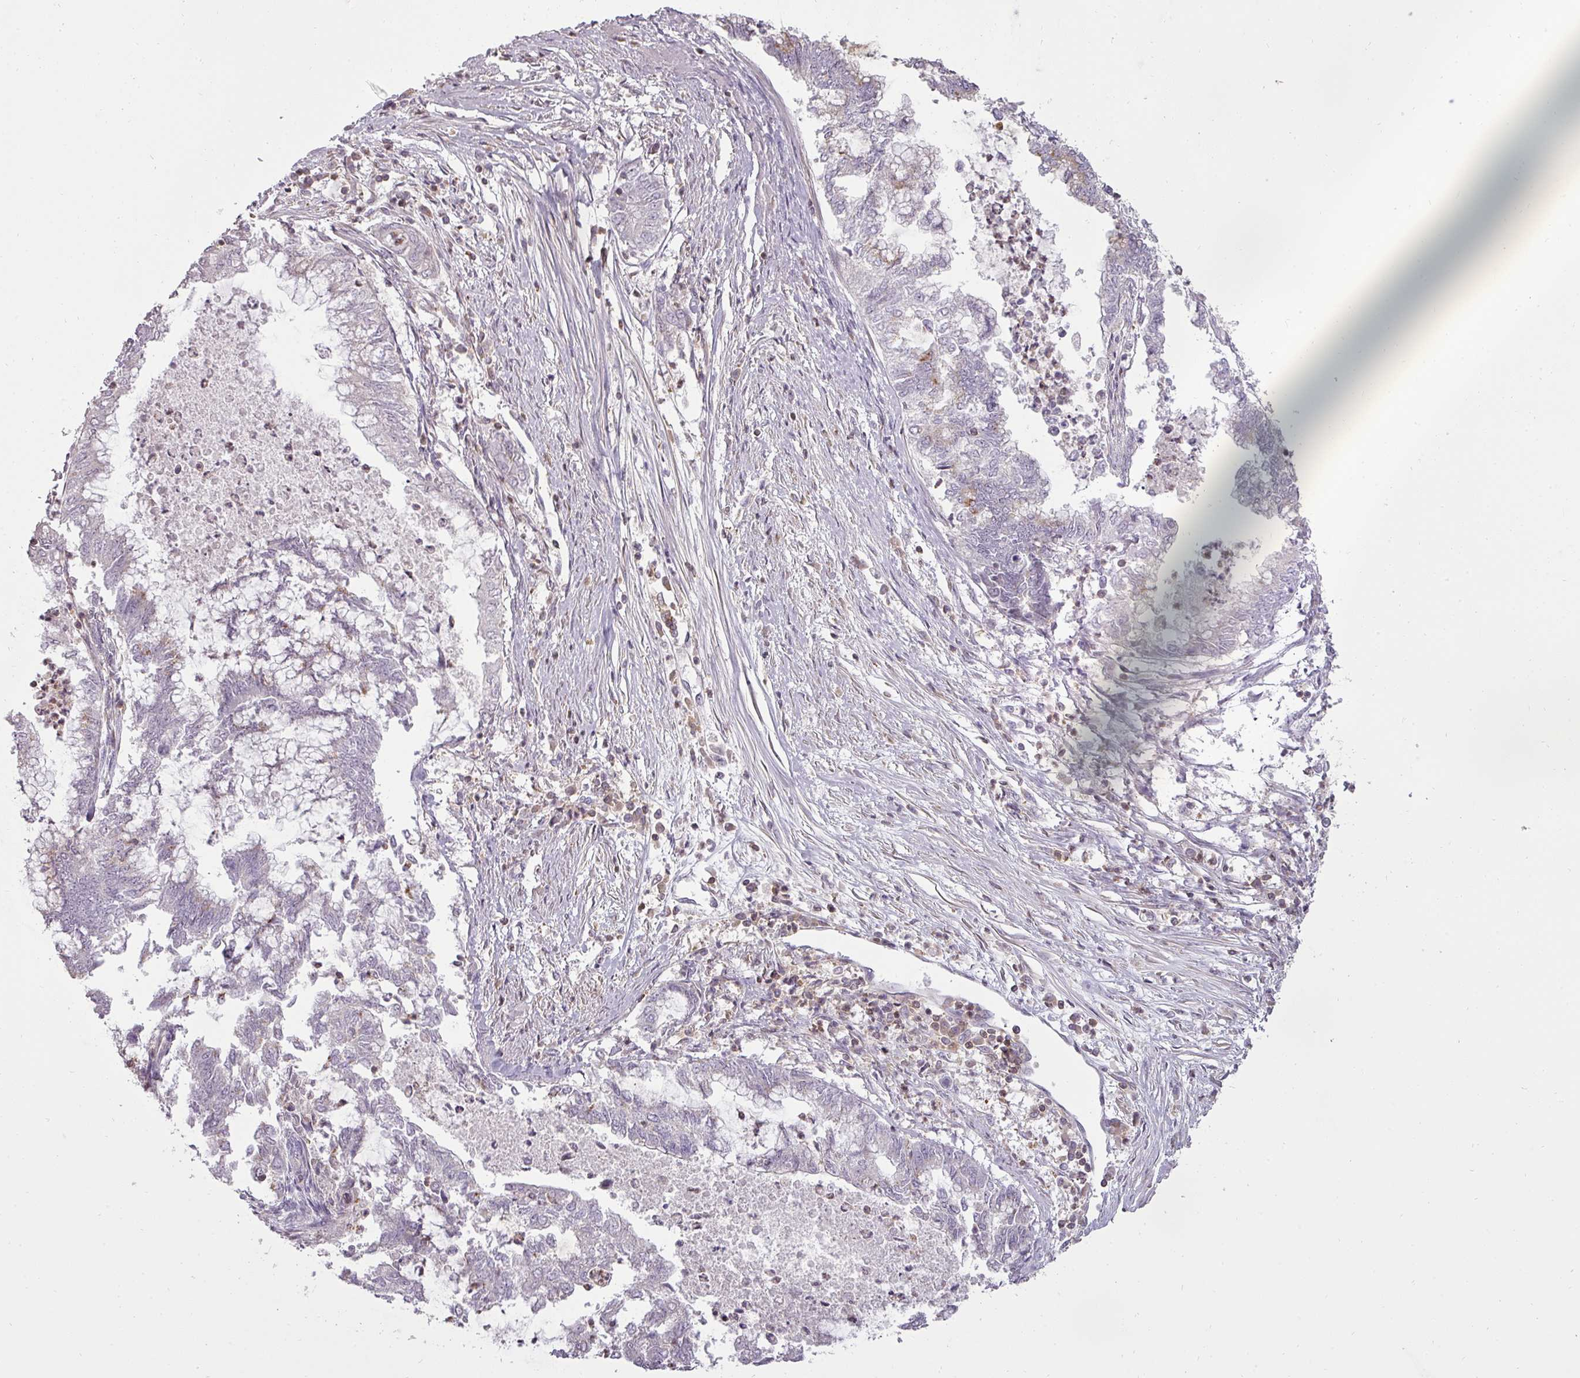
{"staining": {"intensity": "negative", "quantity": "none", "location": "none"}, "tissue": "endometrial cancer", "cell_type": "Tumor cells", "image_type": "cancer", "snomed": [{"axis": "morphology", "description": "Adenocarcinoma, NOS"}, {"axis": "topography", "description": "Endometrium"}], "caption": "The histopathology image displays no staining of tumor cells in endometrial adenocarcinoma.", "gene": "STK4", "patient": {"sex": "female", "age": 79}}